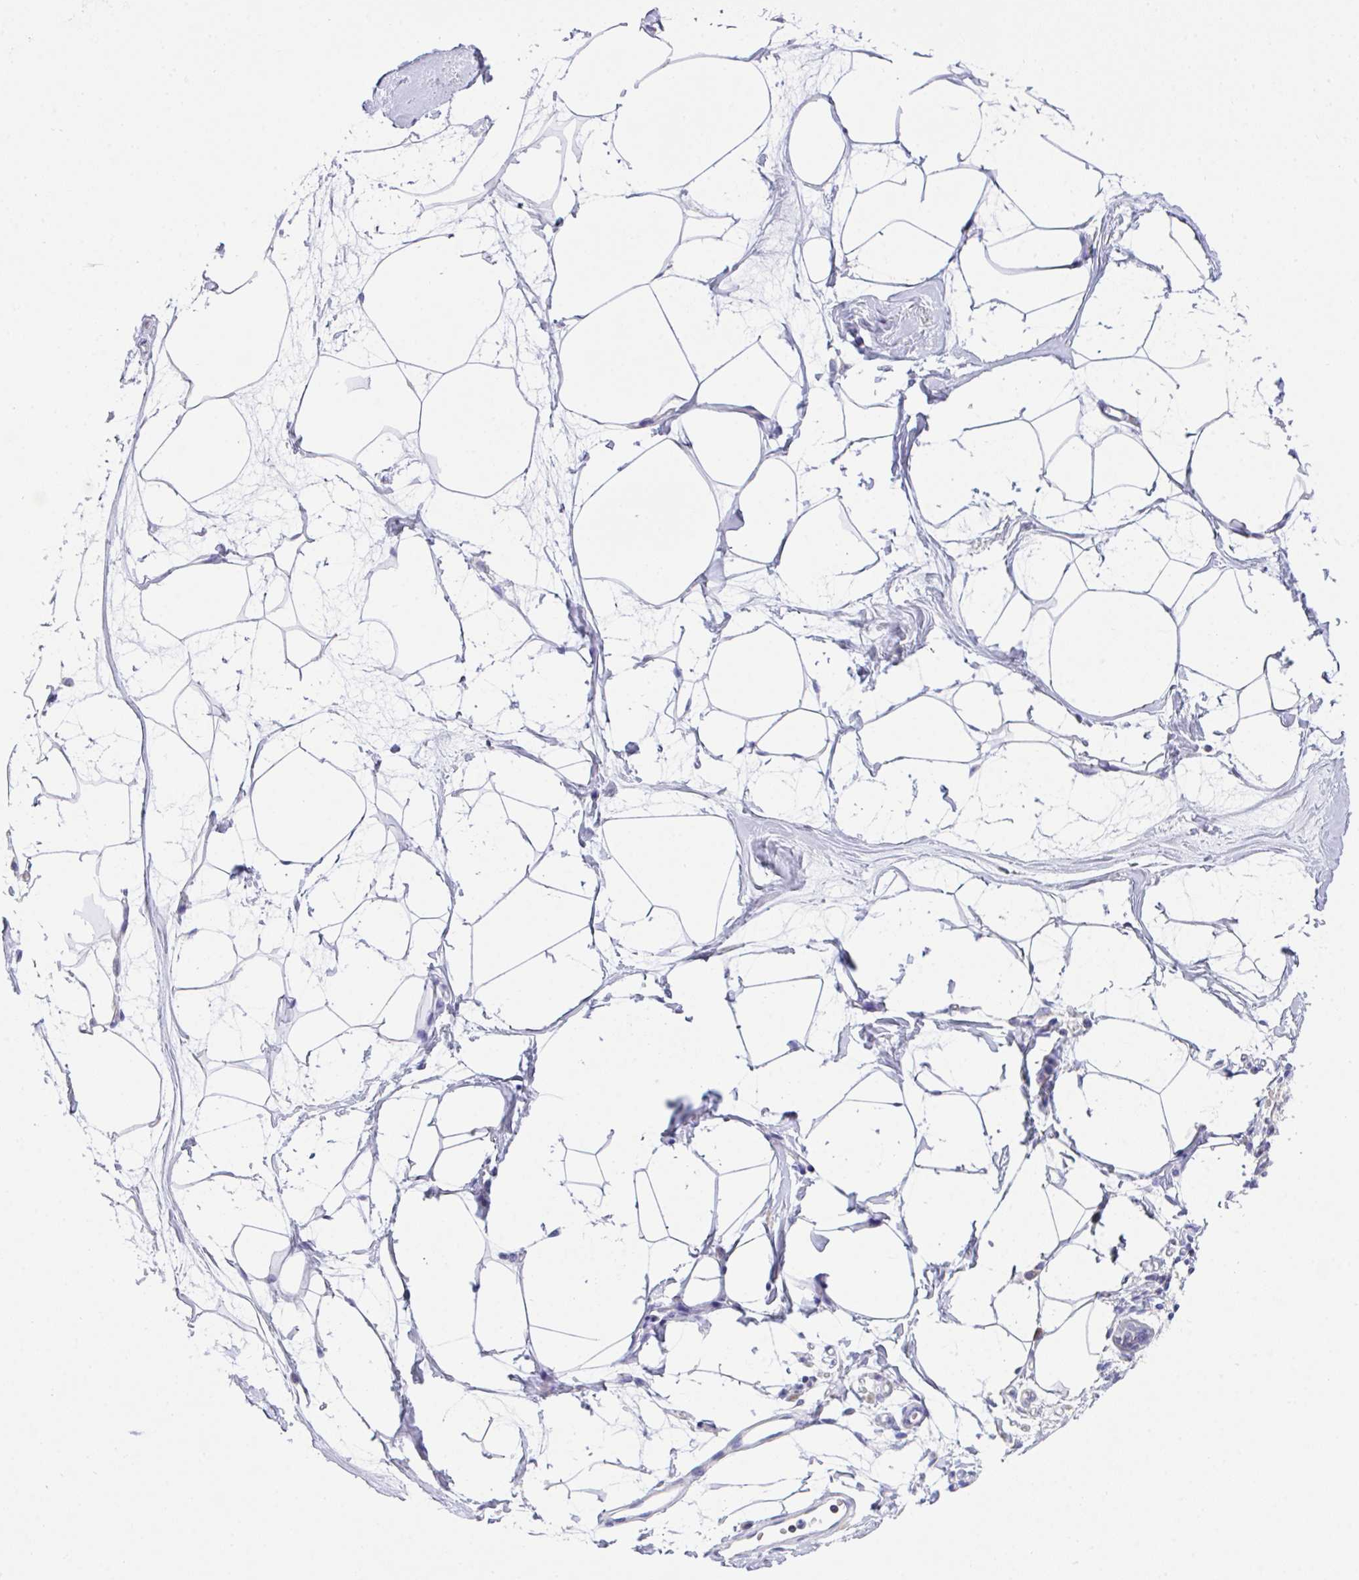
{"staining": {"intensity": "negative", "quantity": "none", "location": "none"}, "tissue": "breast", "cell_type": "Adipocytes", "image_type": "normal", "snomed": [{"axis": "morphology", "description": "Normal tissue, NOS"}, {"axis": "topography", "description": "Breast"}], "caption": "This histopathology image is of normal breast stained with immunohistochemistry (IHC) to label a protein in brown with the nuclei are counter-stained blue. There is no expression in adipocytes. The staining was performed using DAB (3,3'-diaminobenzidine) to visualize the protein expression in brown, while the nuclei were stained in blue with hematoxylin (Magnification: 20x).", "gene": "MIA3", "patient": {"sex": "female", "age": 45}}